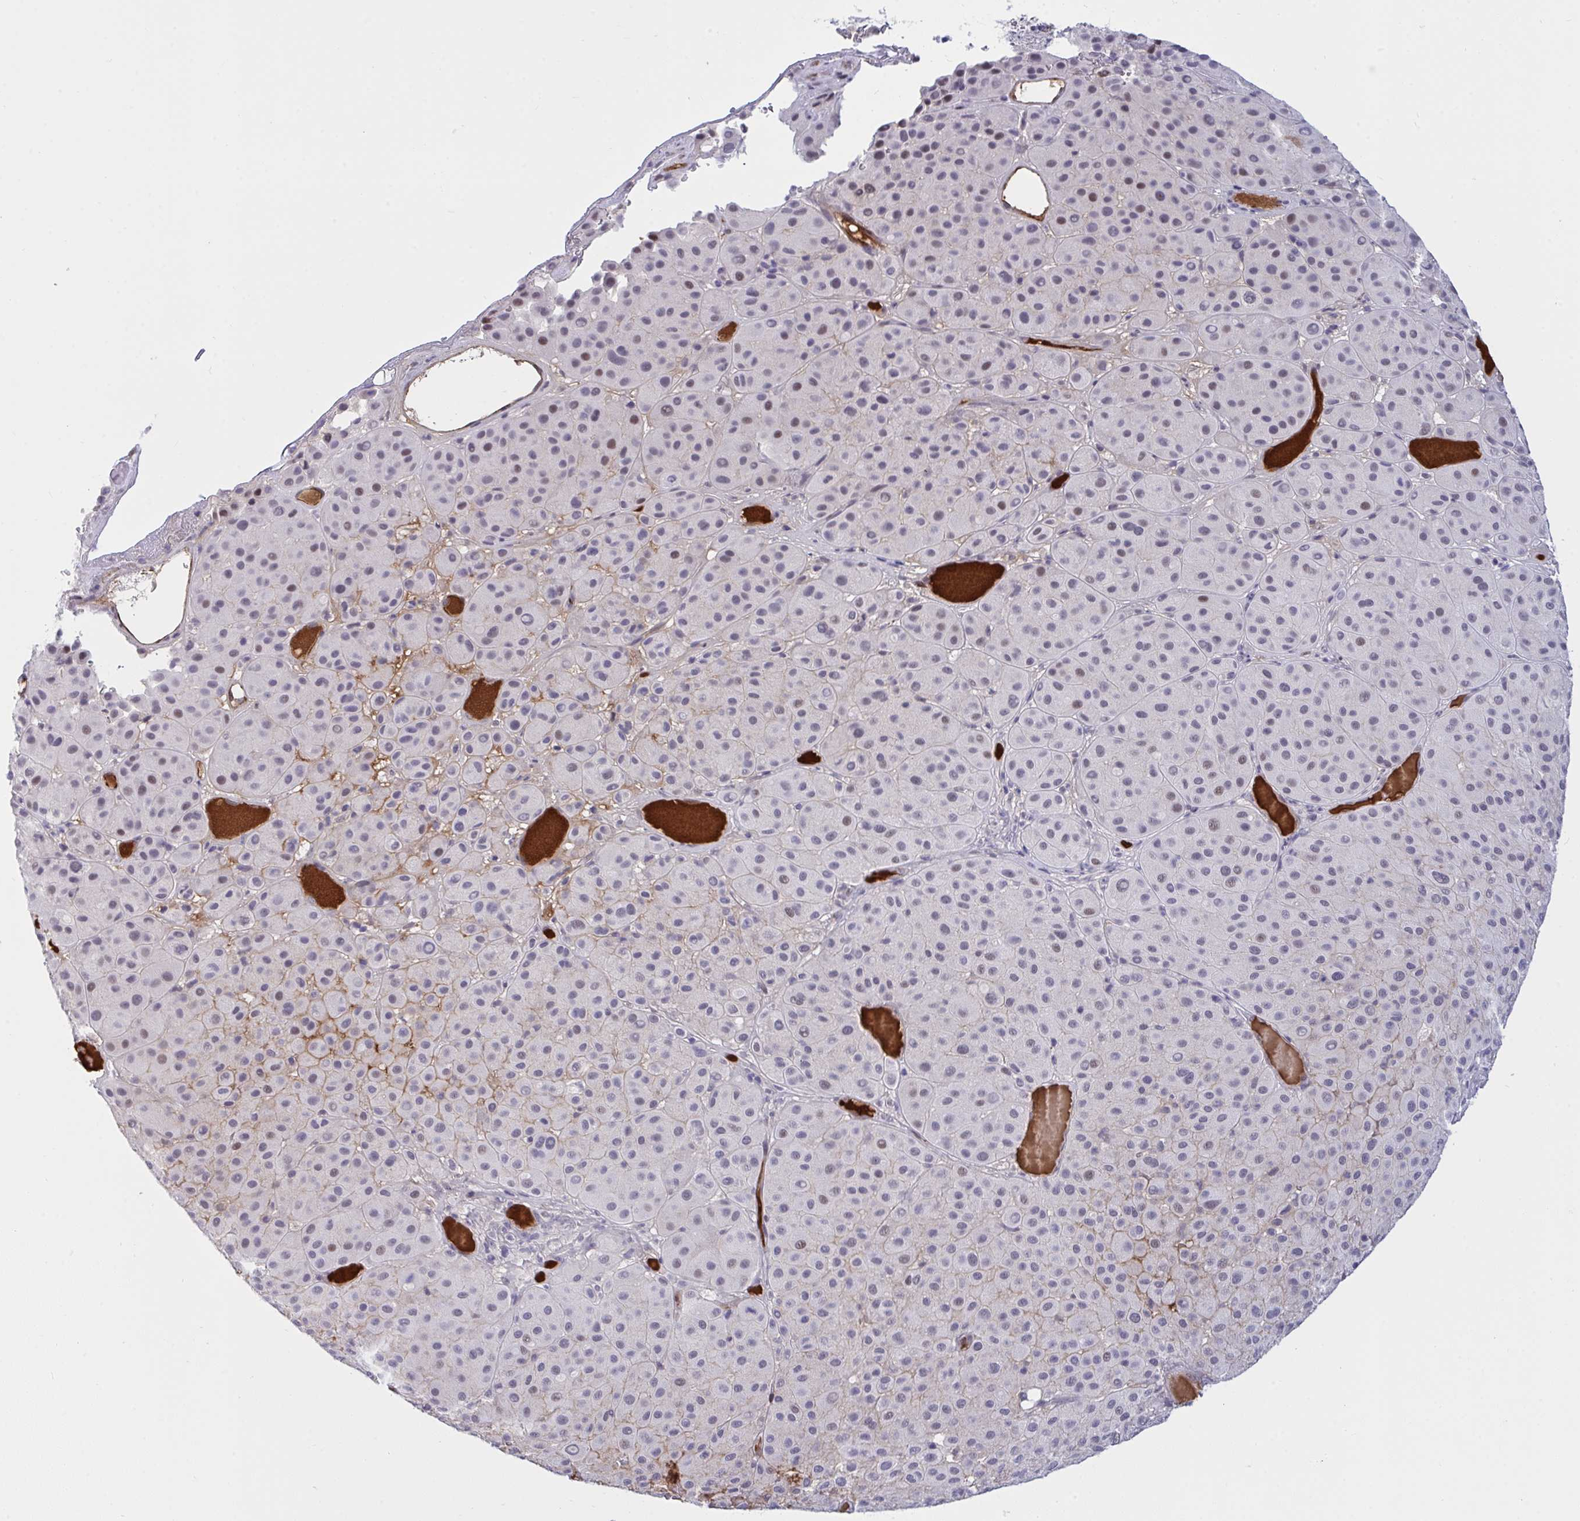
{"staining": {"intensity": "weak", "quantity": "<25%", "location": "nuclear"}, "tissue": "melanoma", "cell_type": "Tumor cells", "image_type": "cancer", "snomed": [{"axis": "morphology", "description": "Malignant melanoma, Metastatic site"}, {"axis": "topography", "description": "Smooth muscle"}], "caption": "Melanoma was stained to show a protein in brown. There is no significant expression in tumor cells.", "gene": "DSCAML1", "patient": {"sex": "male", "age": 41}}